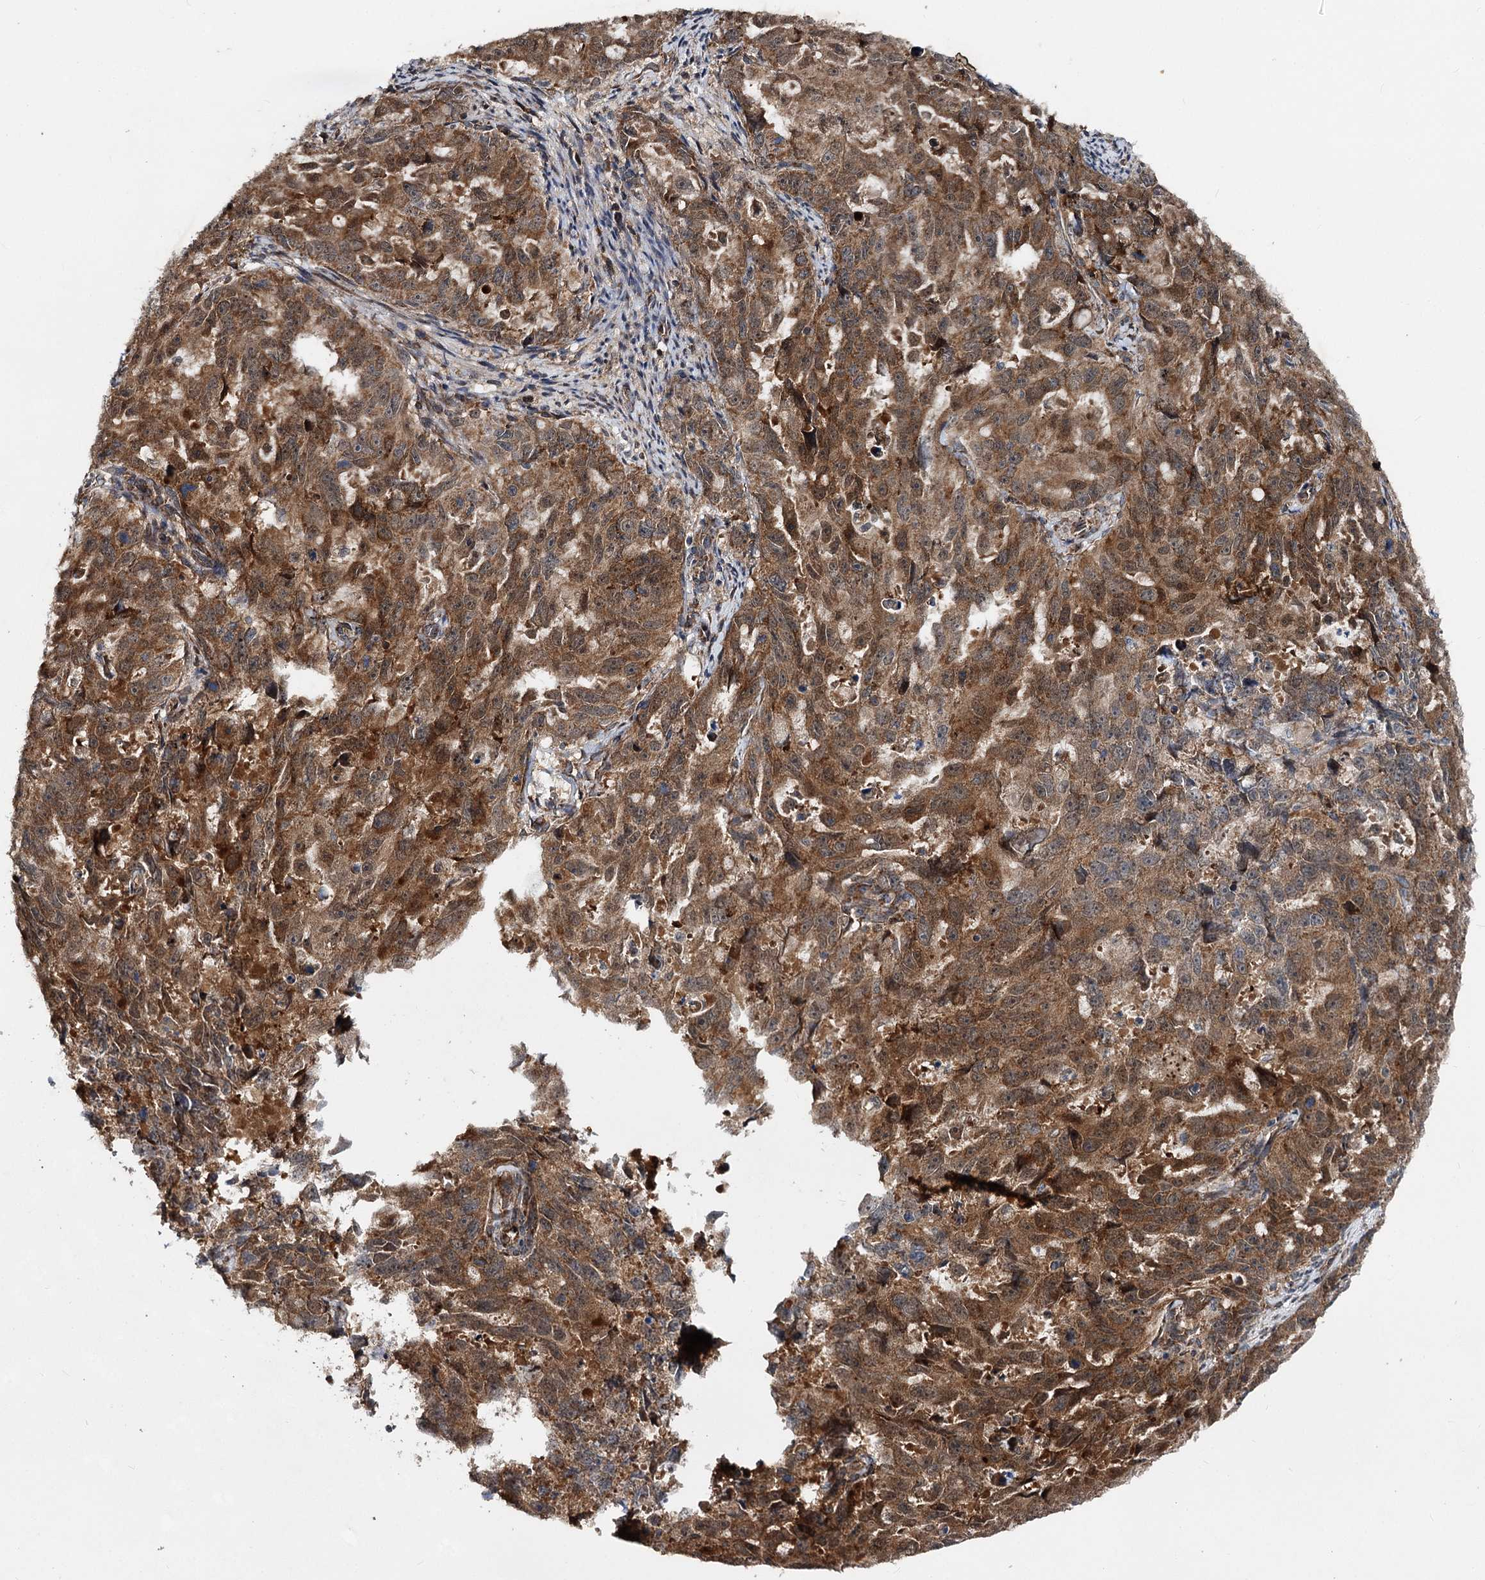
{"staining": {"intensity": "moderate", "quantity": ">75%", "location": "cytoplasmic/membranous,nuclear"}, "tissue": "endometrial cancer", "cell_type": "Tumor cells", "image_type": "cancer", "snomed": [{"axis": "morphology", "description": "Adenocarcinoma, NOS"}, {"axis": "topography", "description": "Endometrium"}], "caption": "There is medium levels of moderate cytoplasmic/membranous and nuclear positivity in tumor cells of endometrial cancer (adenocarcinoma), as demonstrated by immunohistochemical staining (brown color).", "gene": "MINDY3", "patient": {"sex": "female", "age": 65}}